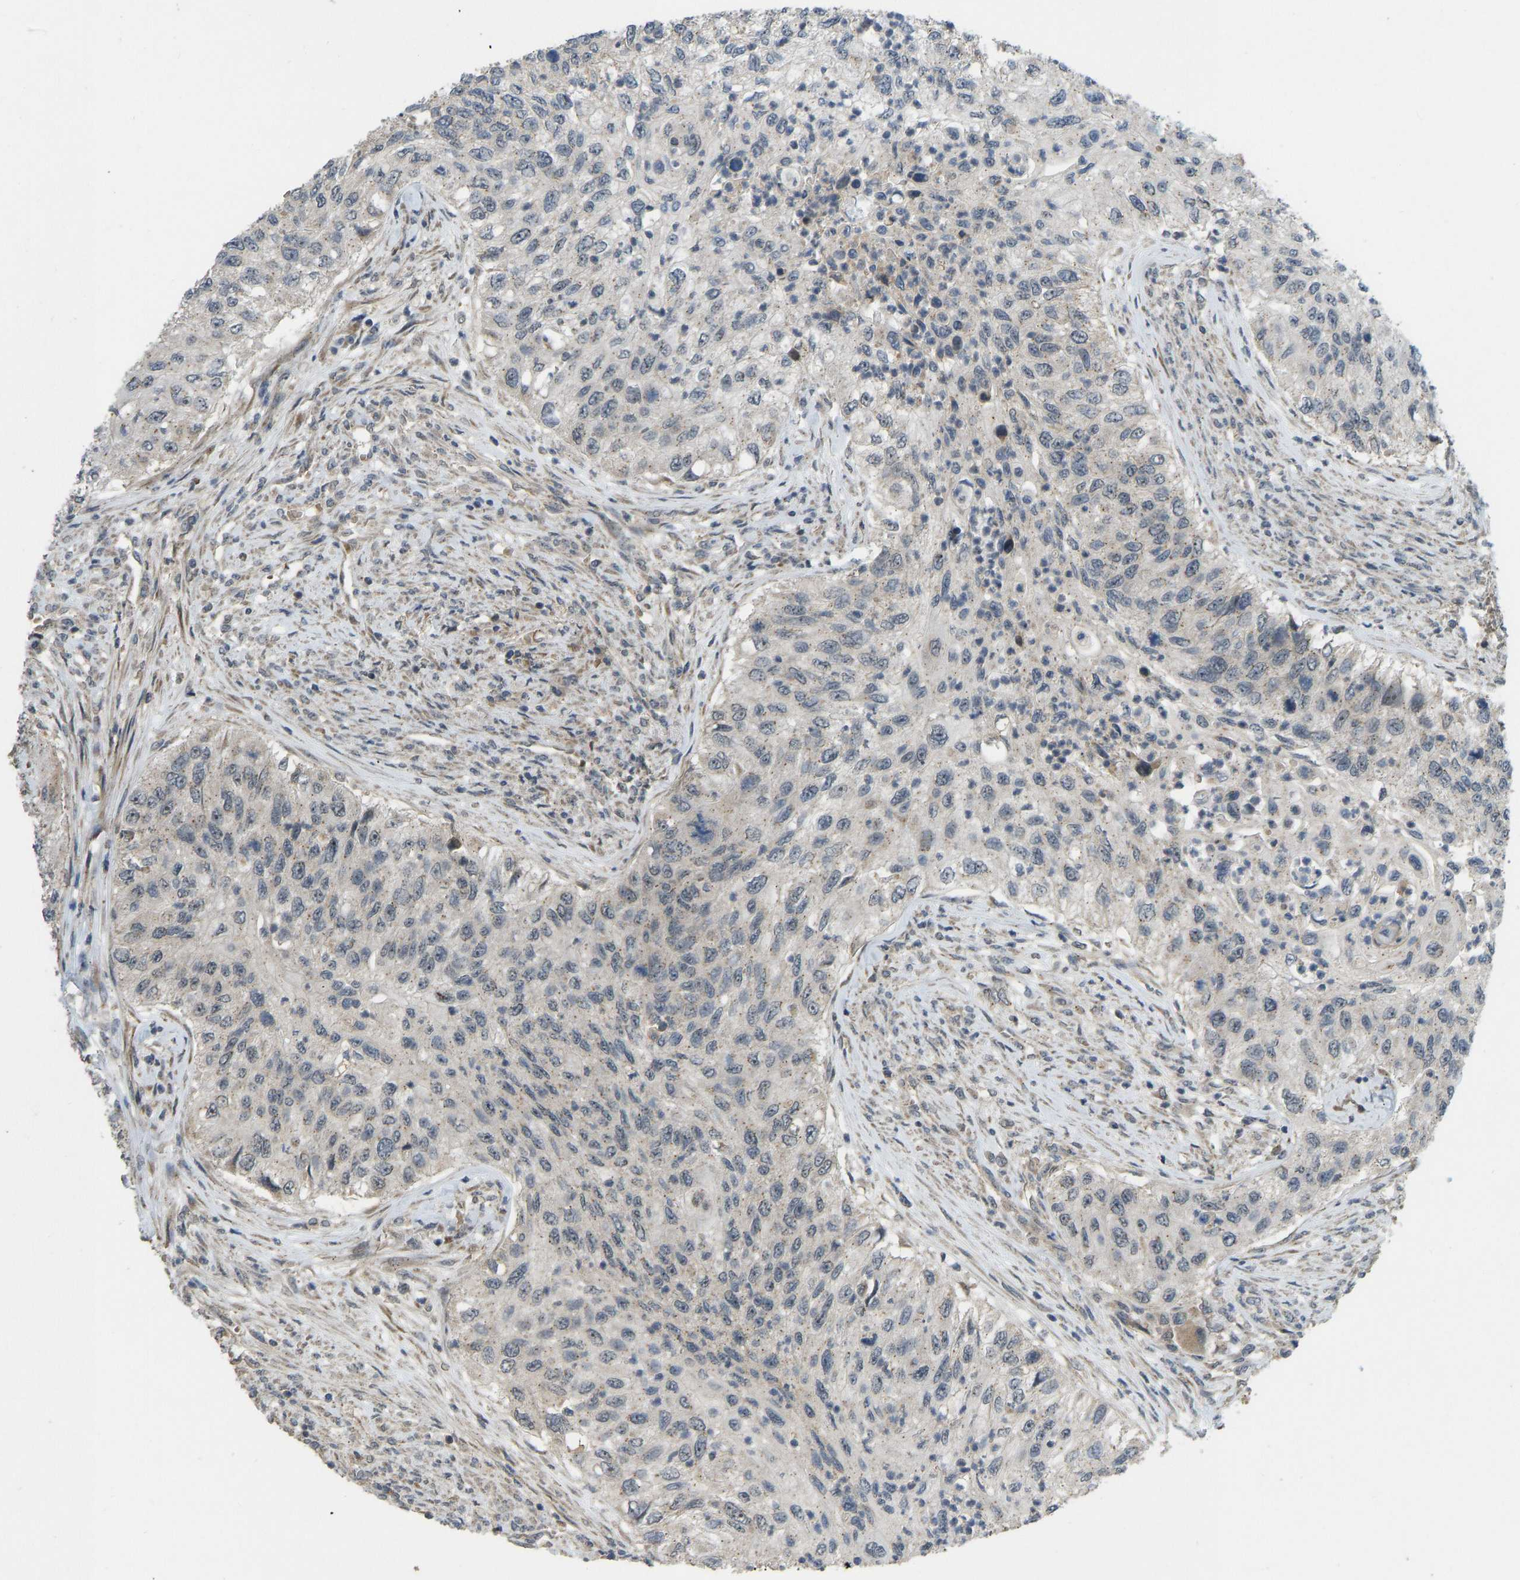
{"staining": {"intensity": "negative", "quantity": "none", "location": "none"}, "tissue": "urothelial cancer", "cell_type": "Tumor cells", "image_type": "cancer", "snomed": [{"axis": "morphology", "description": "Urothelial carcinoma, High grade"}, {"axis": "topography", "description": "Urinary bladder"}], "caption": "Histopathology image shows no protein staining in tumor cells of high-grade urothelial carcinoma tissue.", "gene": "ACADS", "patient": {"sex": "female", "age": 60}}